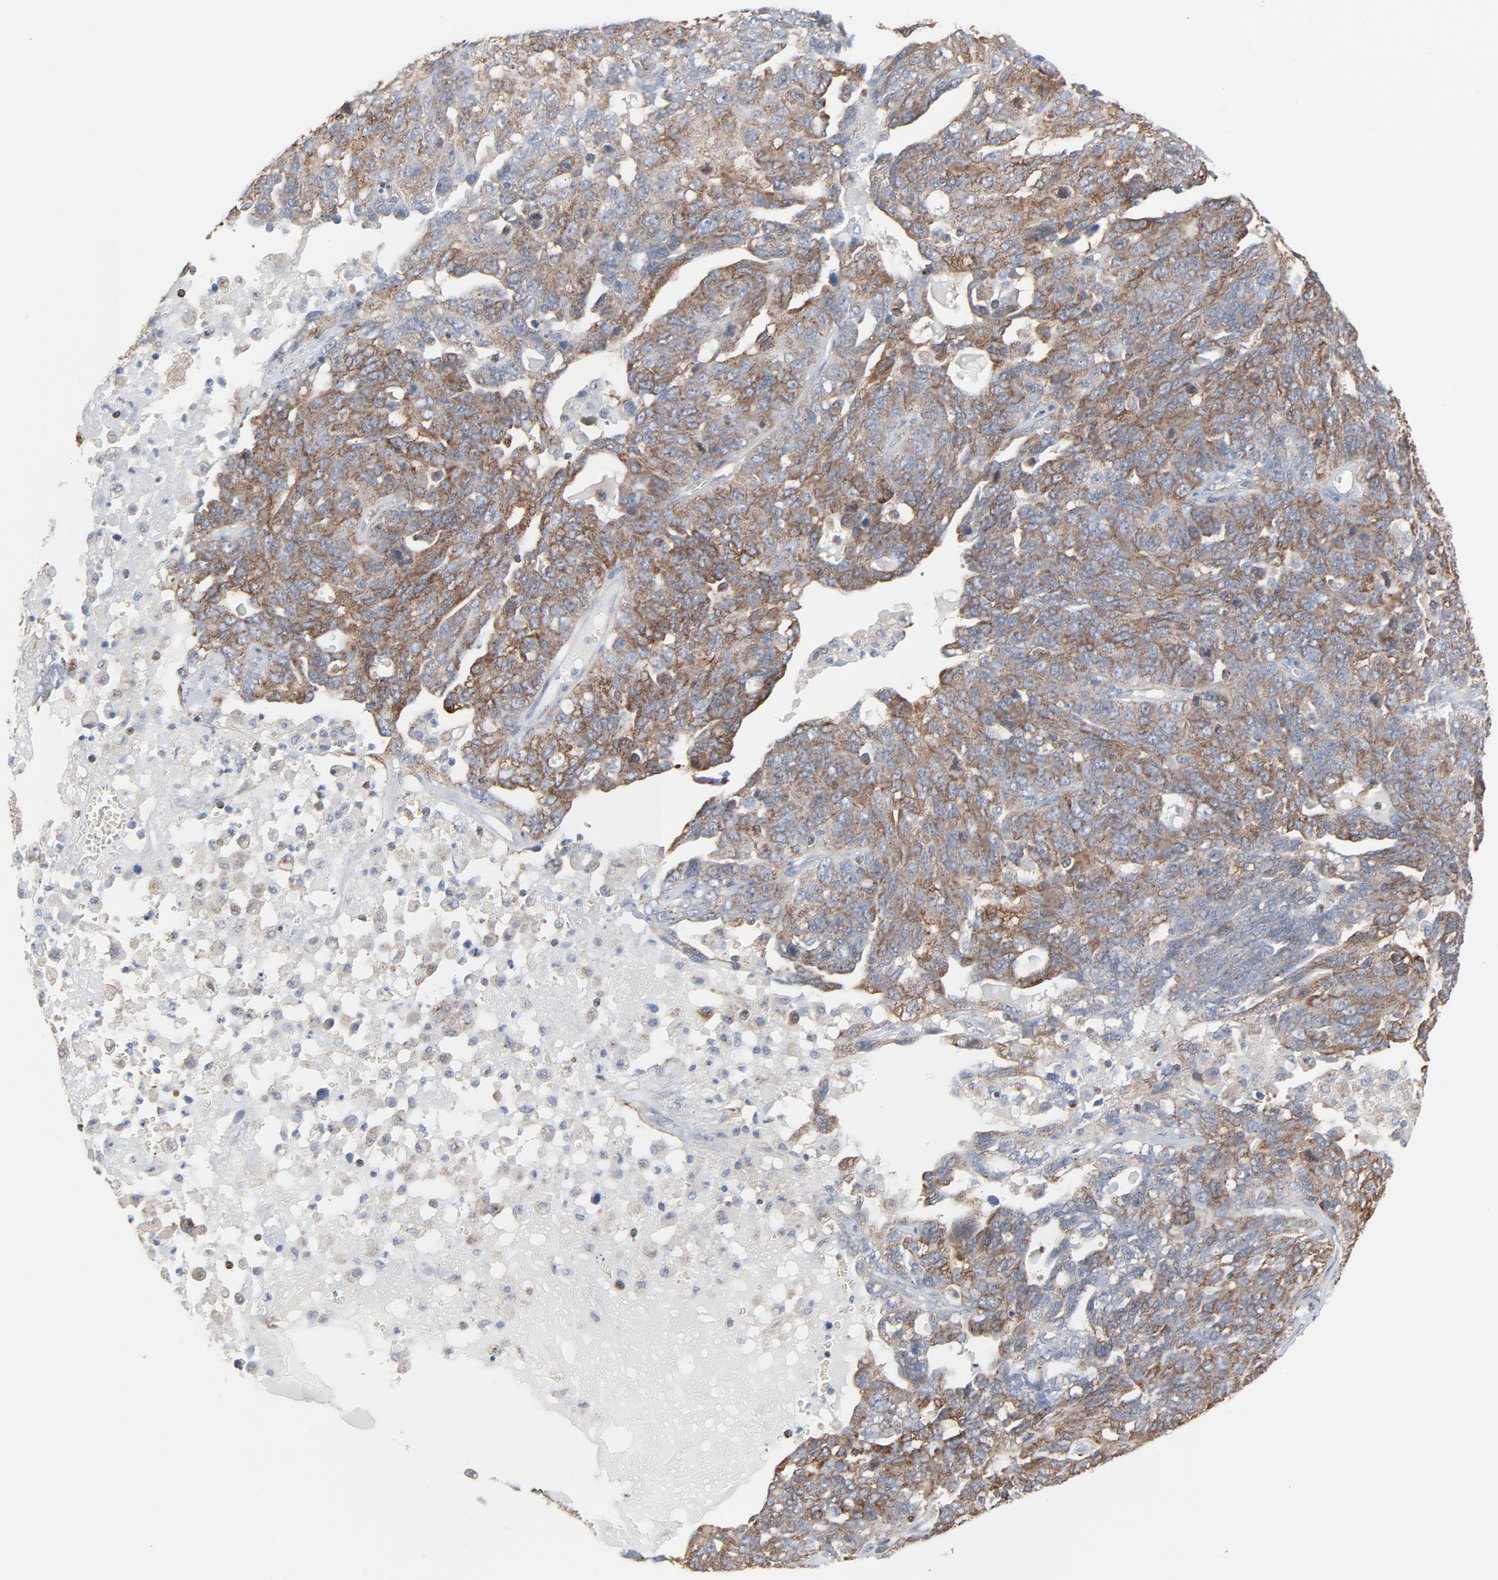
{"staining": {"intensity": "moderate", "quantity": "25%-75%", "location": "cytoplasmic/membranous"}, "tissue": "ovarian cancer", "cell_type": "Tumor cells", "image_type": "cancer", "snomed": [{"axis": "morphology", "description": "Cystadenocarcinoma, serous, NOS"}, {"axis": "topography", "description": "Ovary"}], "caption": "Ovarian serous cystadenocarcinoma was stained to show a protein in brown. There is medium levels of moderate cytoplasmic/membranous staining in about 25%-75% of tumor cells.", "gene": "OPTN", "patient": {"sex": "female", "age": 71}}